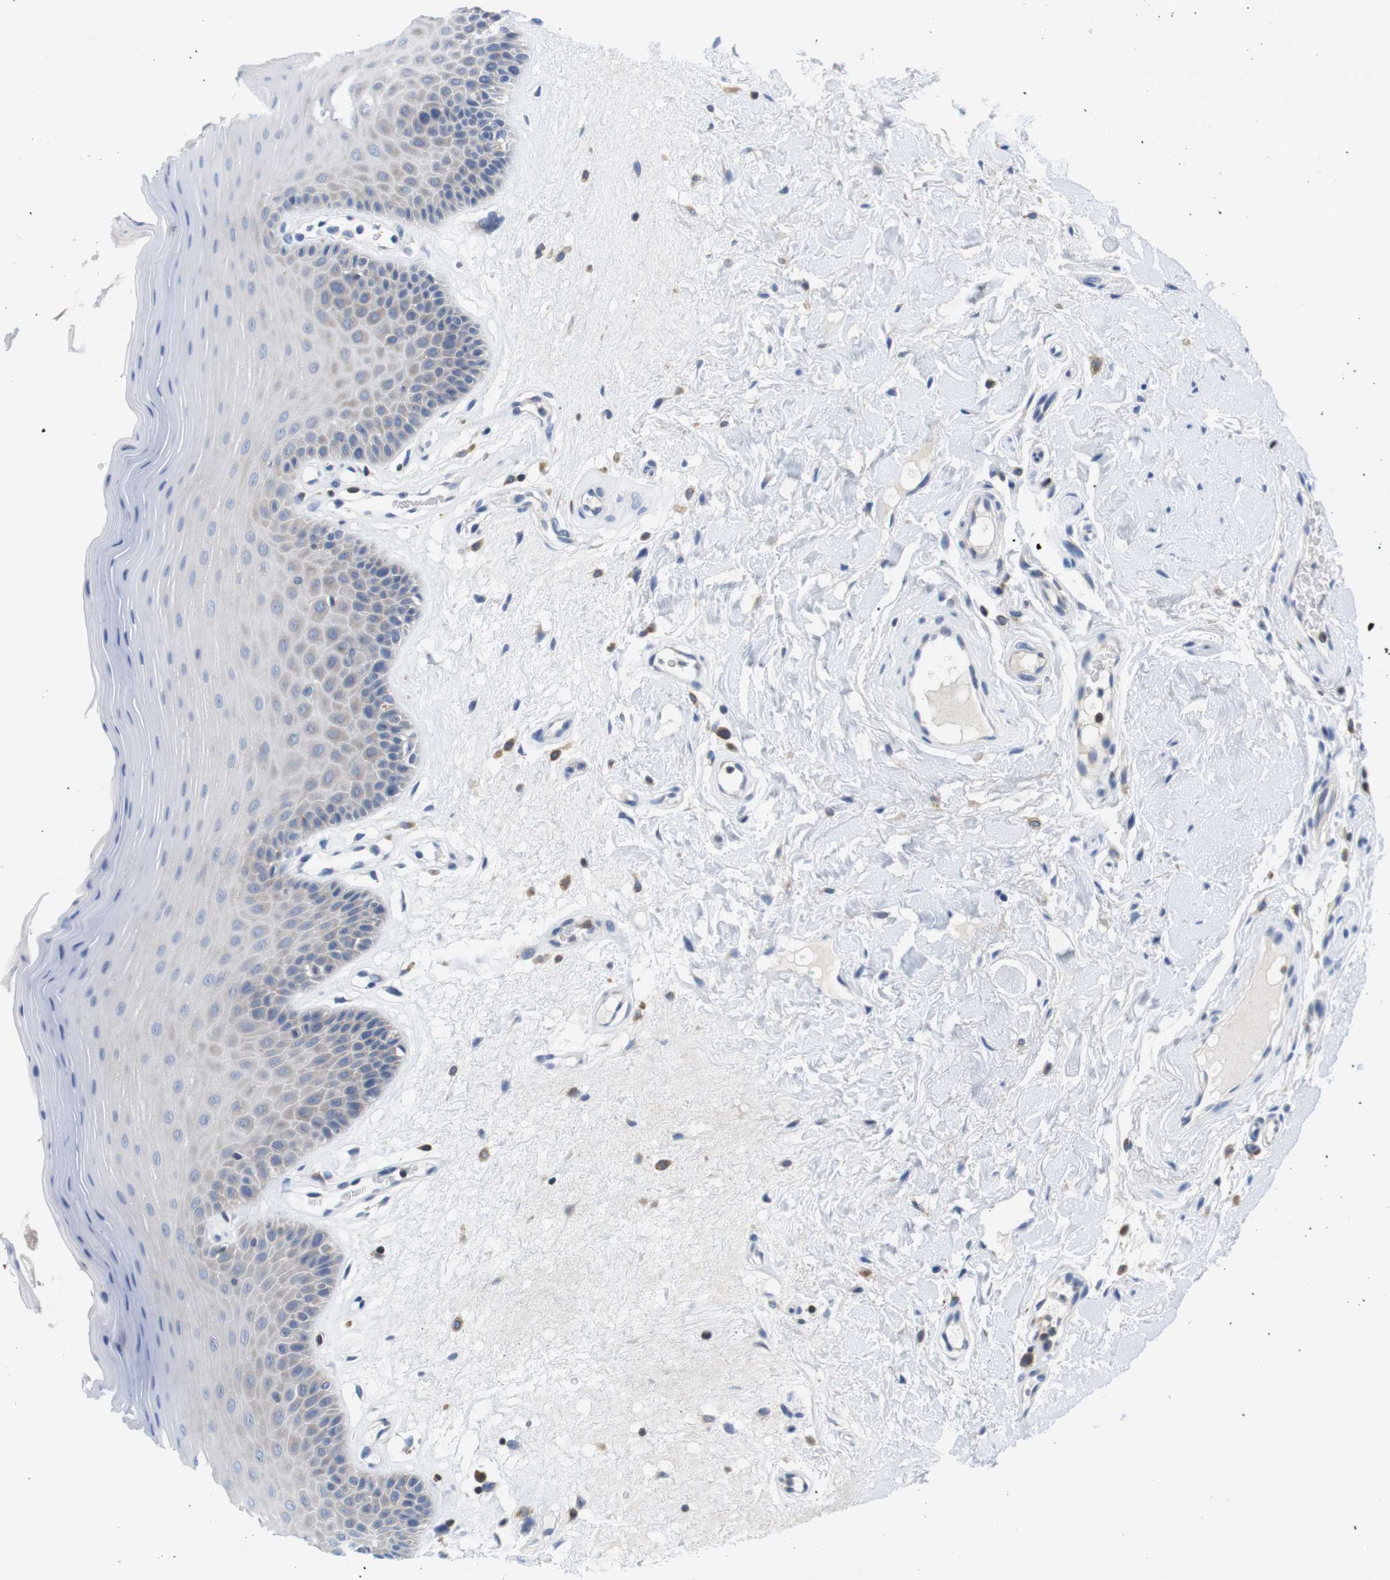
{"staining": {"intensity": "negative", "quantity": "none", "location": "none"}, "tissue": "oral mucosa", "cell_type": "Squamous epithelial cells", "image_type": "normal", "snomed": [{"axis": "morphology", "description": "Normal tissue, NOS"}, {"axis": "morphology", "description": "Squamous cell carcinoma, NOS"}, {"axis": "topography", "description": "Skeletal muscle"}, {"axis": "topography", "description": "Adipose tissue"}, {"axis": "topography", "description": "Vascular tissue"}, {"axis": "topography", "description": "Oral tissue"}, {"axis": "topography", "description": "Peripheral nerve tissue"}, {"axis": "topography", "description": "Head-Neck"}], "caption": "Immunohistochemical staining of unremarkable oral mucosa reveals no significant expression in squamous epithelial cells. (DAB immunohistochemistry with hematoxylin counter stain).", "gene": "CNGA2", "patient": {"sex": "male", "age": 71}}